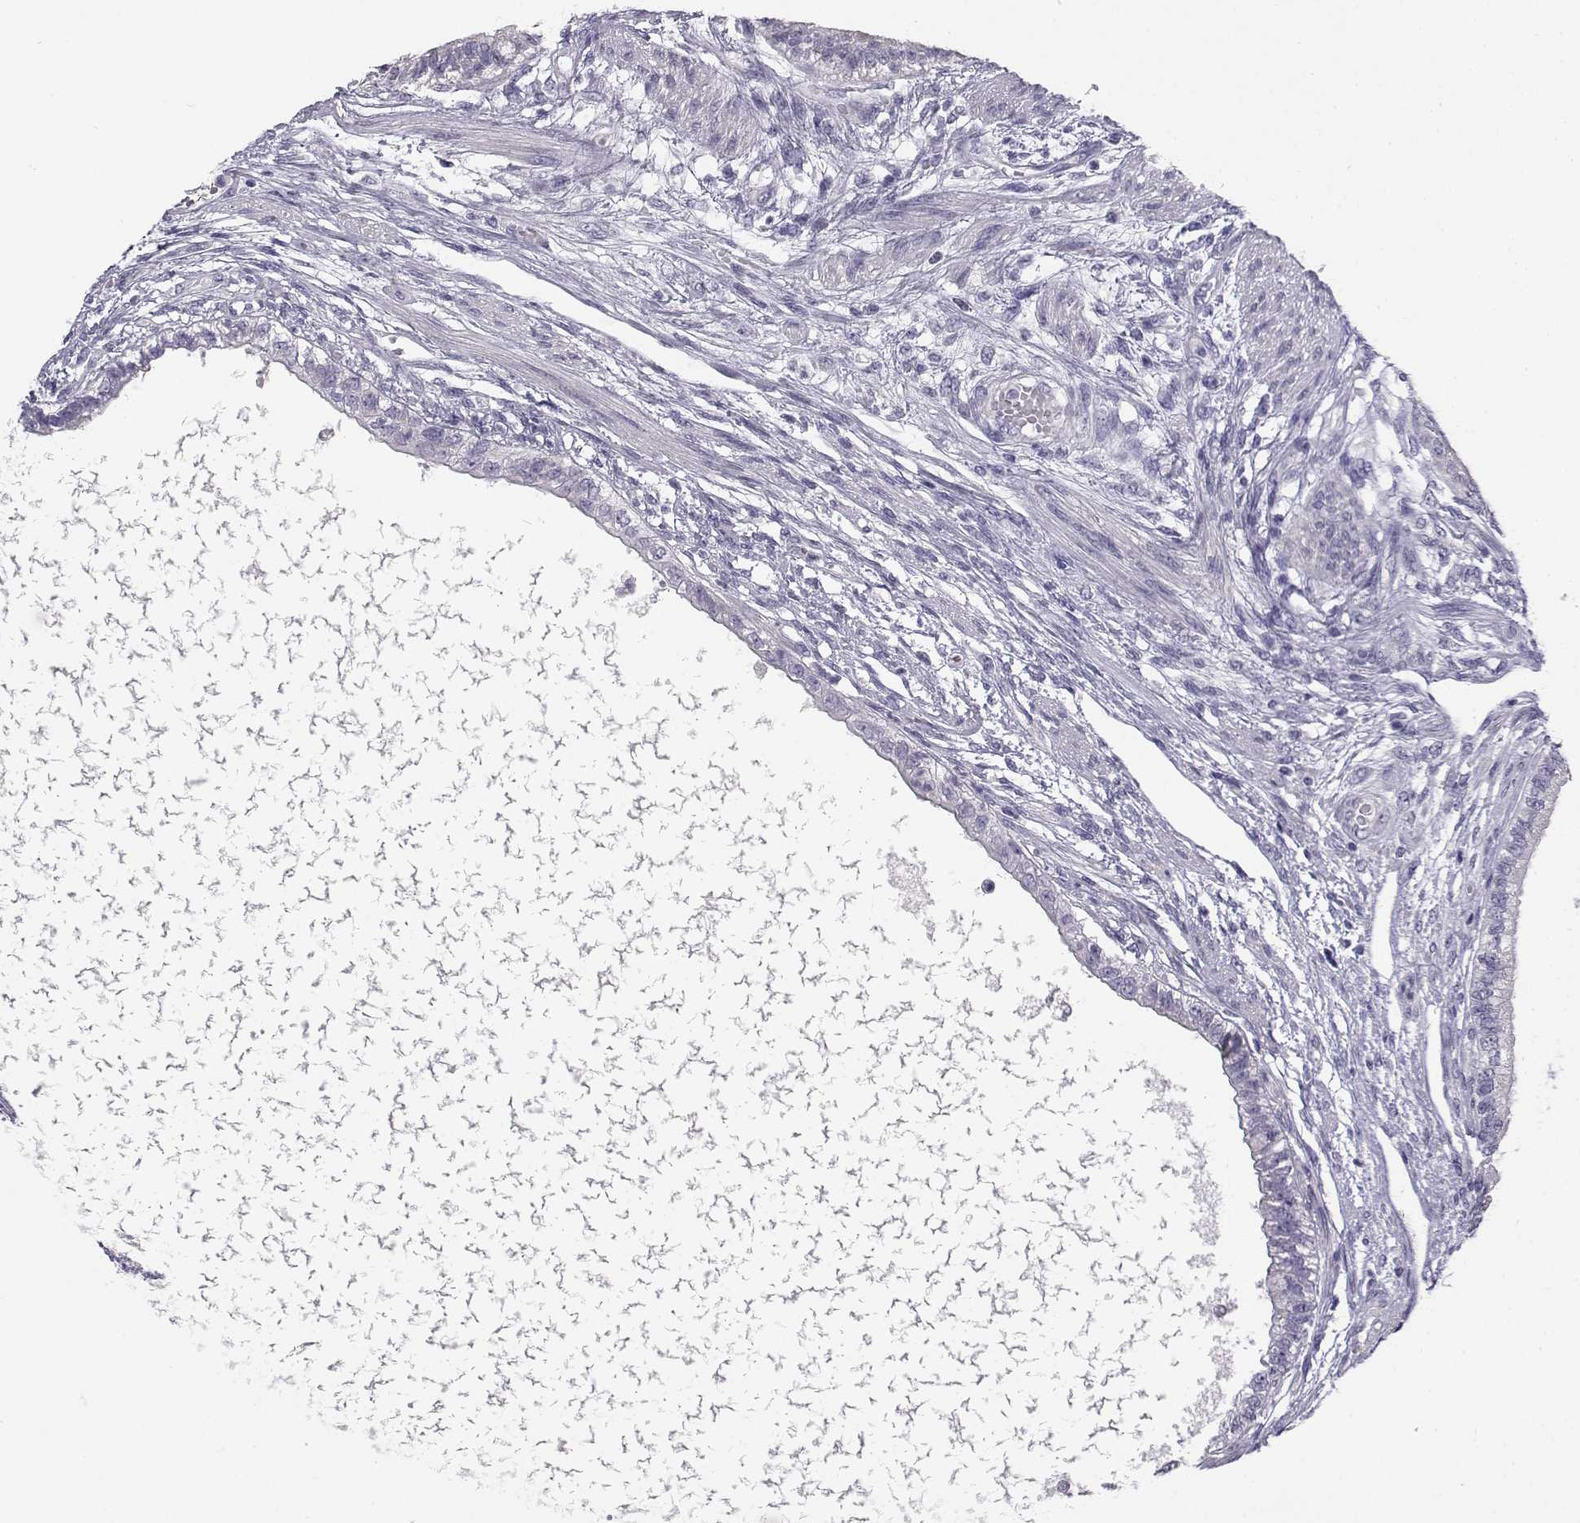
{"staining": {"intensity": "negative", "quantity": "none", "location": "none"}, "tissue": "testis cancer", "cell_type": "Tumor cells", "image_type": "cancer", "snomed": [{"axis": "morphology", "description": "Carcinoma, Embryonal, NOS"}, {"axis": "topography", "description": "Testis"}], "caption": "A micrograph of testis cancer stained for a protein reveals no brown staining in tumor cells. (DAB (3,3'-diaminobenzidine) IHC visualized using brightfield microscopy, high magnification).", "gene": "KCNMB4", "patient": {"sex": "male", "age": 26}}